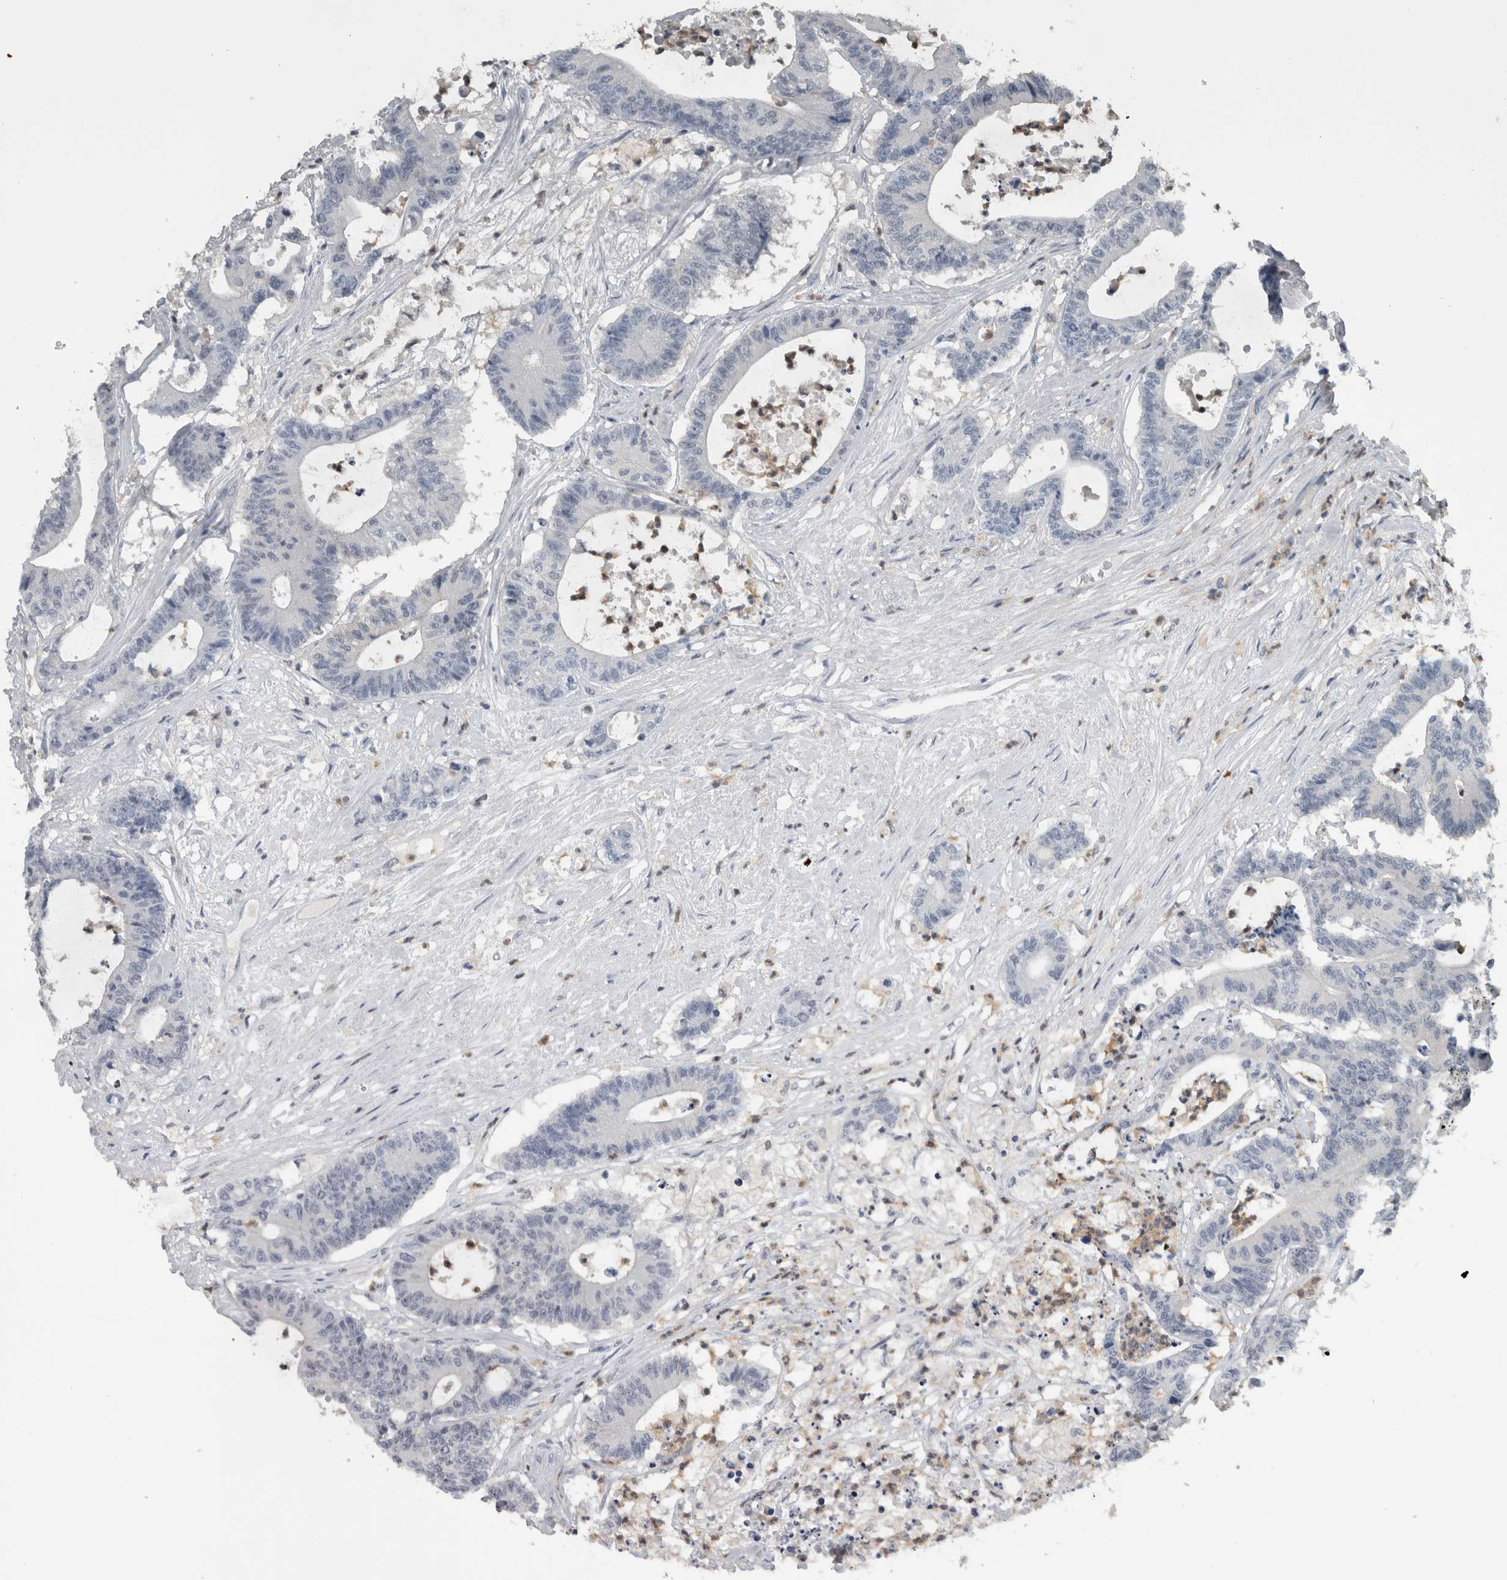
{"staining": {"intensity": "negative", "quantity": "none", "location": "none"}, "tissue": "colorectal cancer", "cell_type": "Tumor cells", "image_type": "cancer", "snomed": [{"axis": "morphology", "description": "Adenocarcinoma, NOS"}, {"axis": "topography", "description": "Colon"}], "caption": "DAB (3,3'-diaminobenzidine) immunohistochemical staining of colorectal cancer (adenocarcinoma) reveals no significant expression in tumor cells. (DAB (3,3'-diaminobenzidine) immunohistochemistry (IHC), high magnification).", "gene": "NAPRT", "patient": {"sex": "female", "age": 84}}